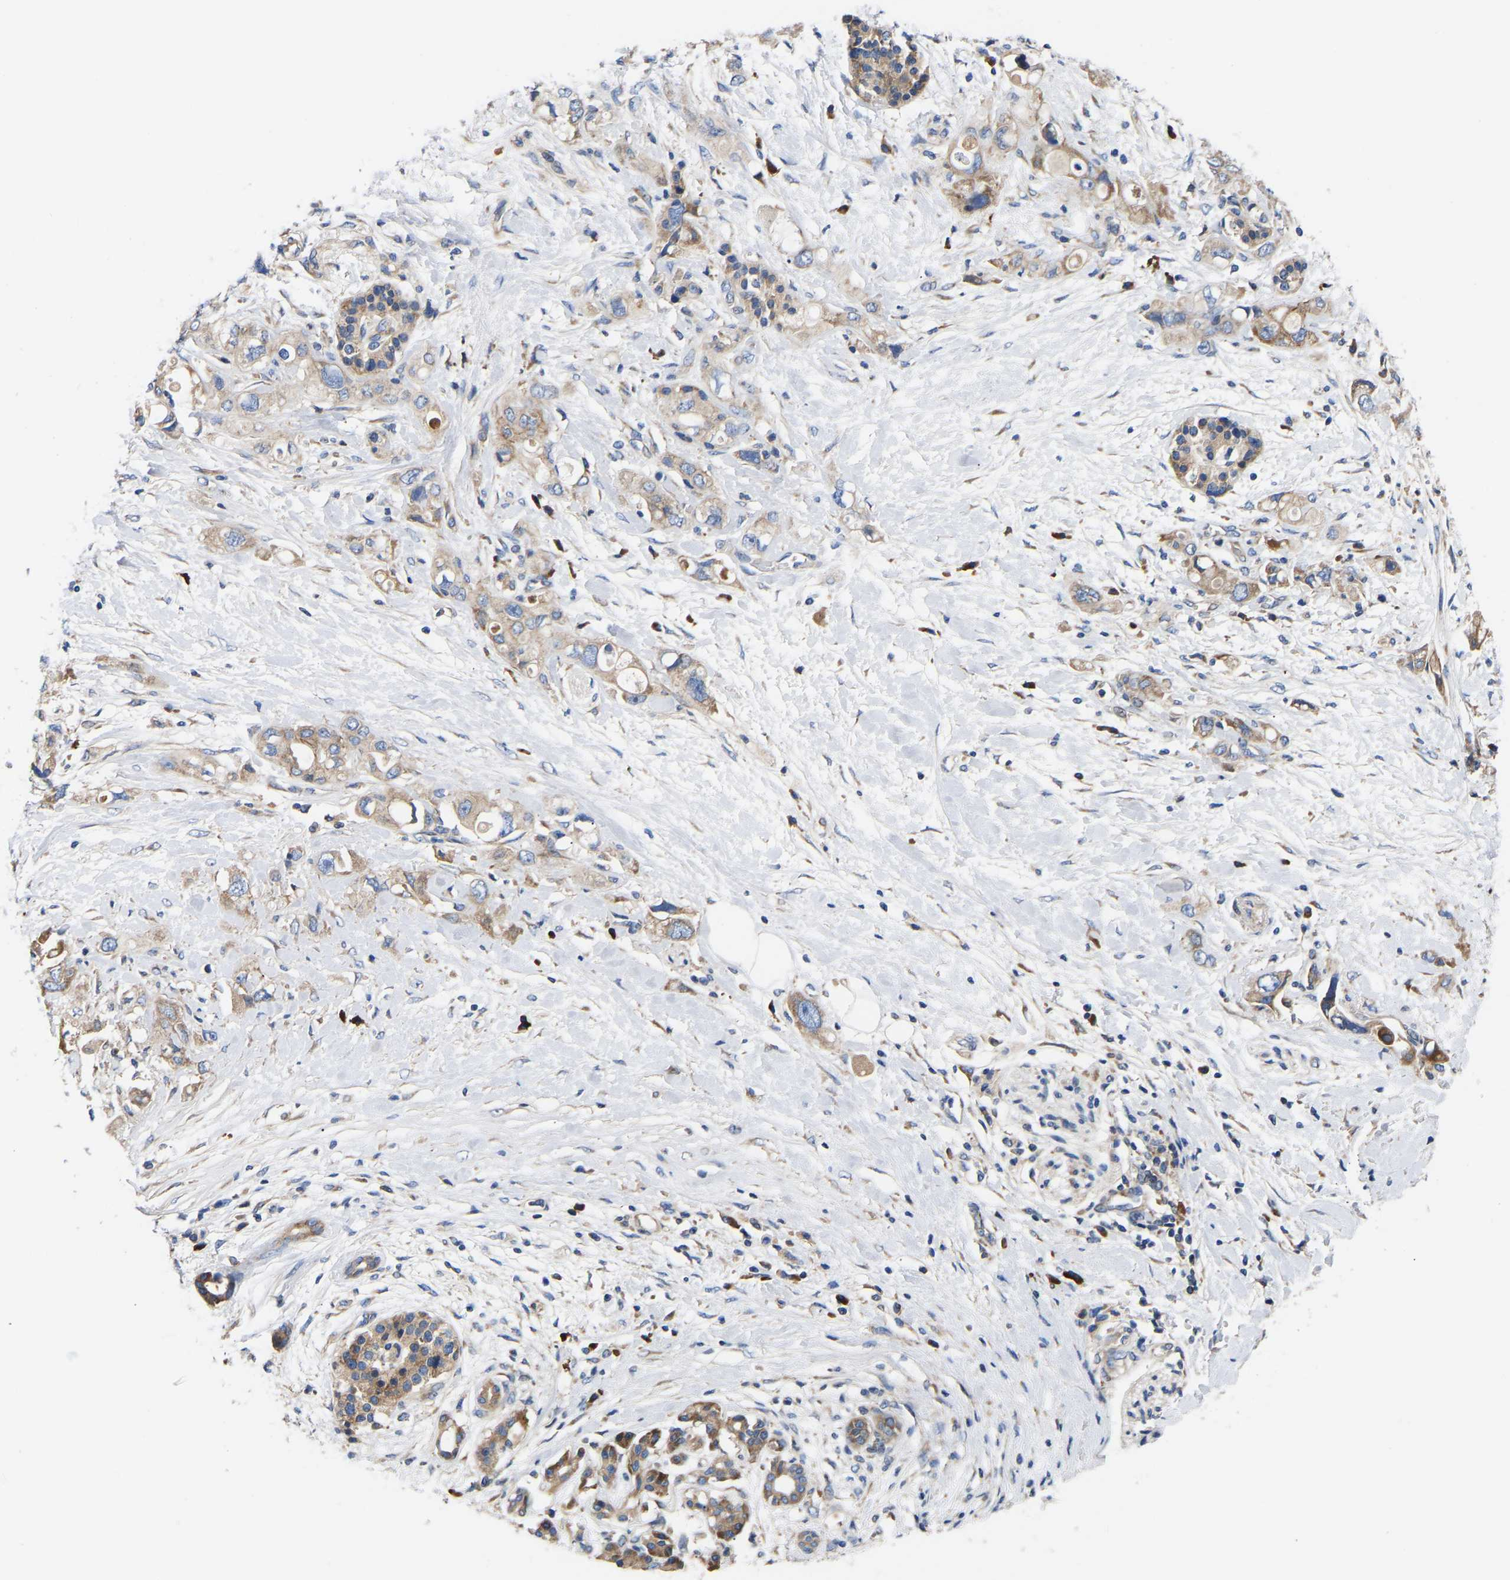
{"staining": {"intensity": "moderate", "quantity": ">75%", "location": "cytoplasmic/membranous"}, "tissue": "pancreatic cancer", "cell_type": "Tumor cells", "image_type": "cancer", "snomed": [{"axis": "morphology", "description": "Adenocarcinoma, NOS"}, {"axis": "topography", "description": "Pancreas"}], "caption": "There is medium levels of moderate cytoplasmic/membranous staining in tumor cells of pancreatic cancer (adenocarcinoma), as demonstrated by immunohistochemical staining (brown color).", "gene": "AIMP2", "patient": {"sex": "female", "age": 56}}